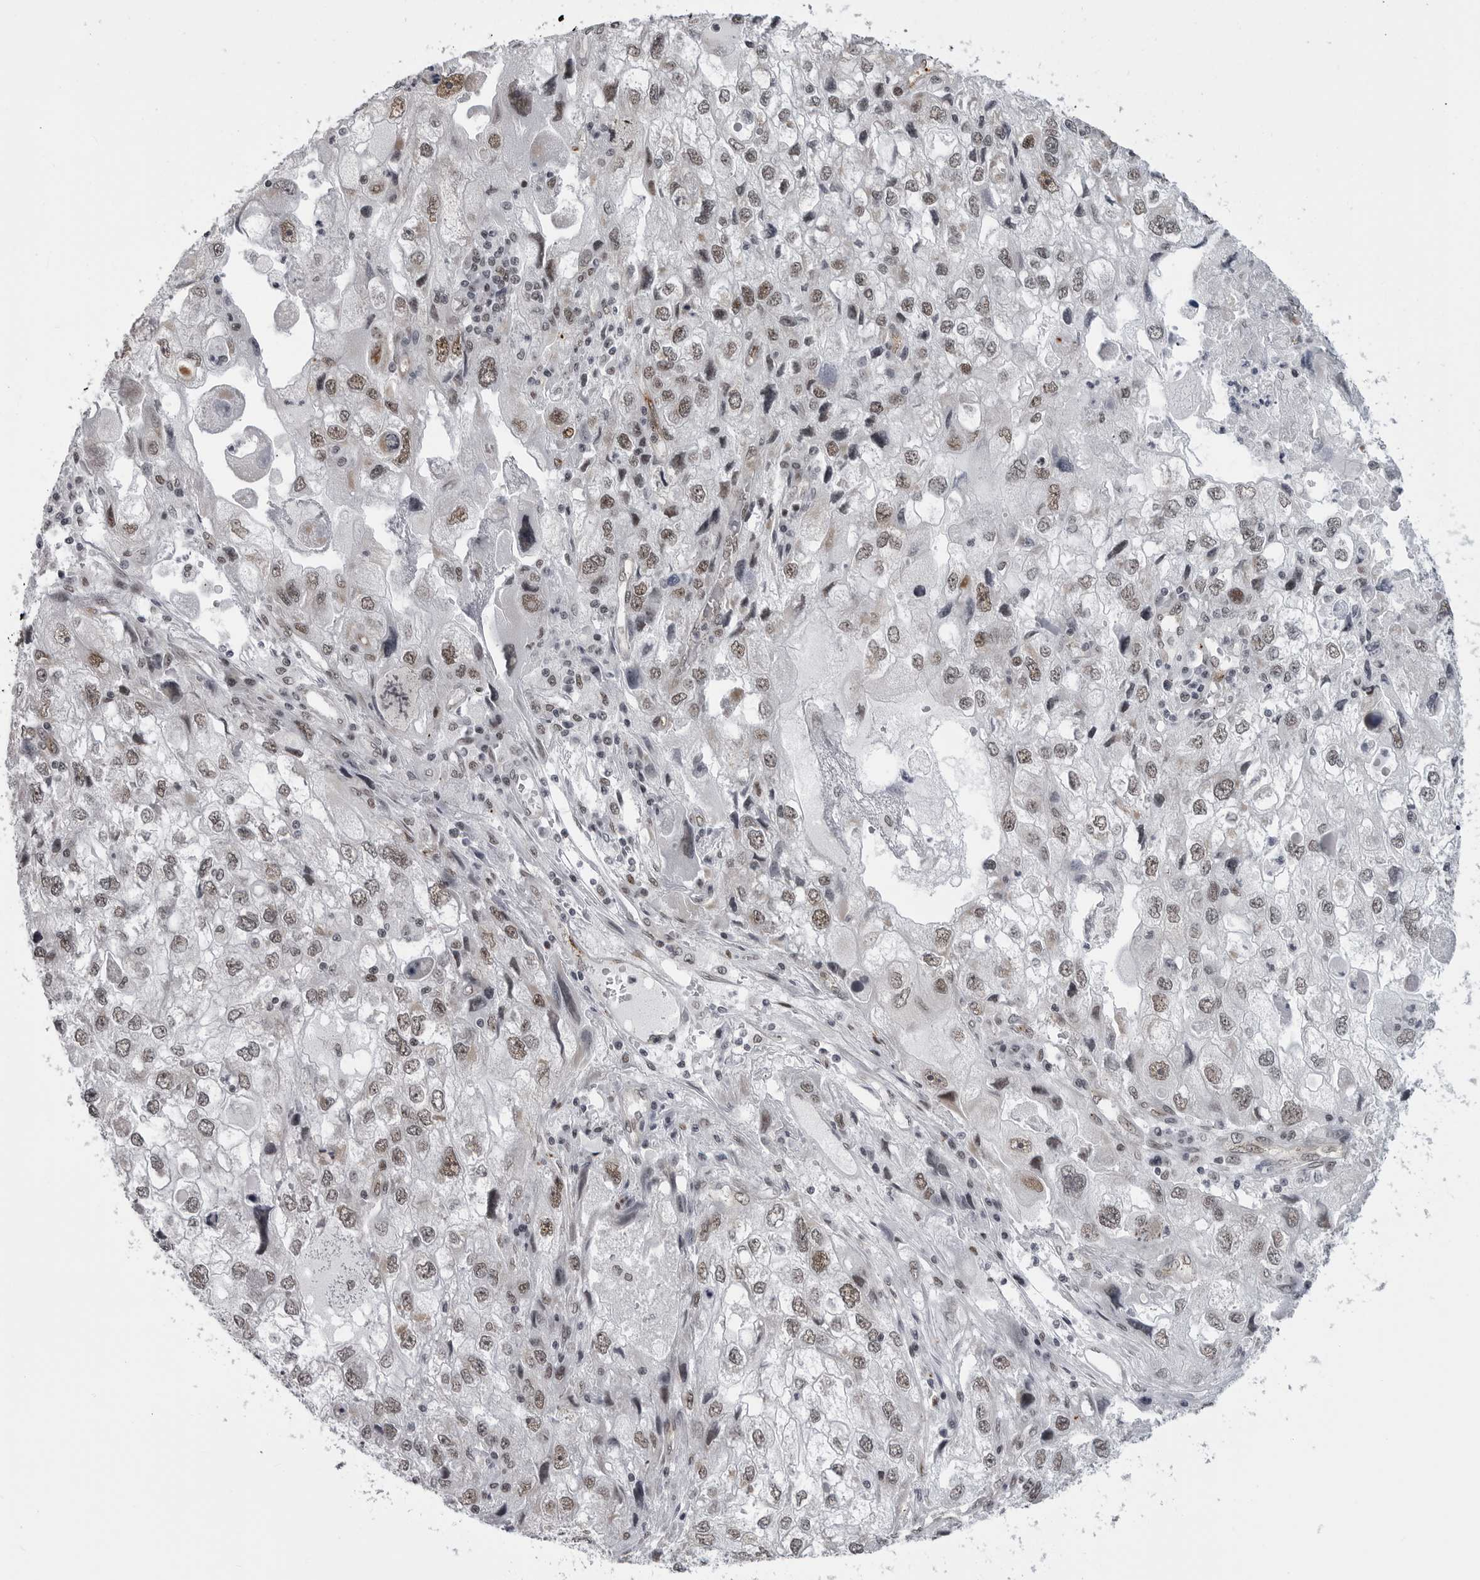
{"staining": {"intensity": "moderate", "quantity": "25%-75%", "location": "nuclear"}, "tissue": "endometrial cancer", "cell_type": "Tumor cells", "image_type": "cancer", "snomed": [{"axis": "morphology", "description": "Adenocarcinoma, NOS"}, {"axis": "topography", "description": "Endometrium"}], "caption": "Endometrial cancer stained with DAB (3,3'-diaminobenzidine) immunohistochemistry shows medium levels of moderate nuclear expression in approximately 25%-75% of tumor cells. The staining was performed using DAB to visualize the protein expression in brown, while the nuclei were stained in blue with hematoxylin (Magnification: 20x).", "gene": "RNF26", "patient": {"sex": "female", "age": 49}}